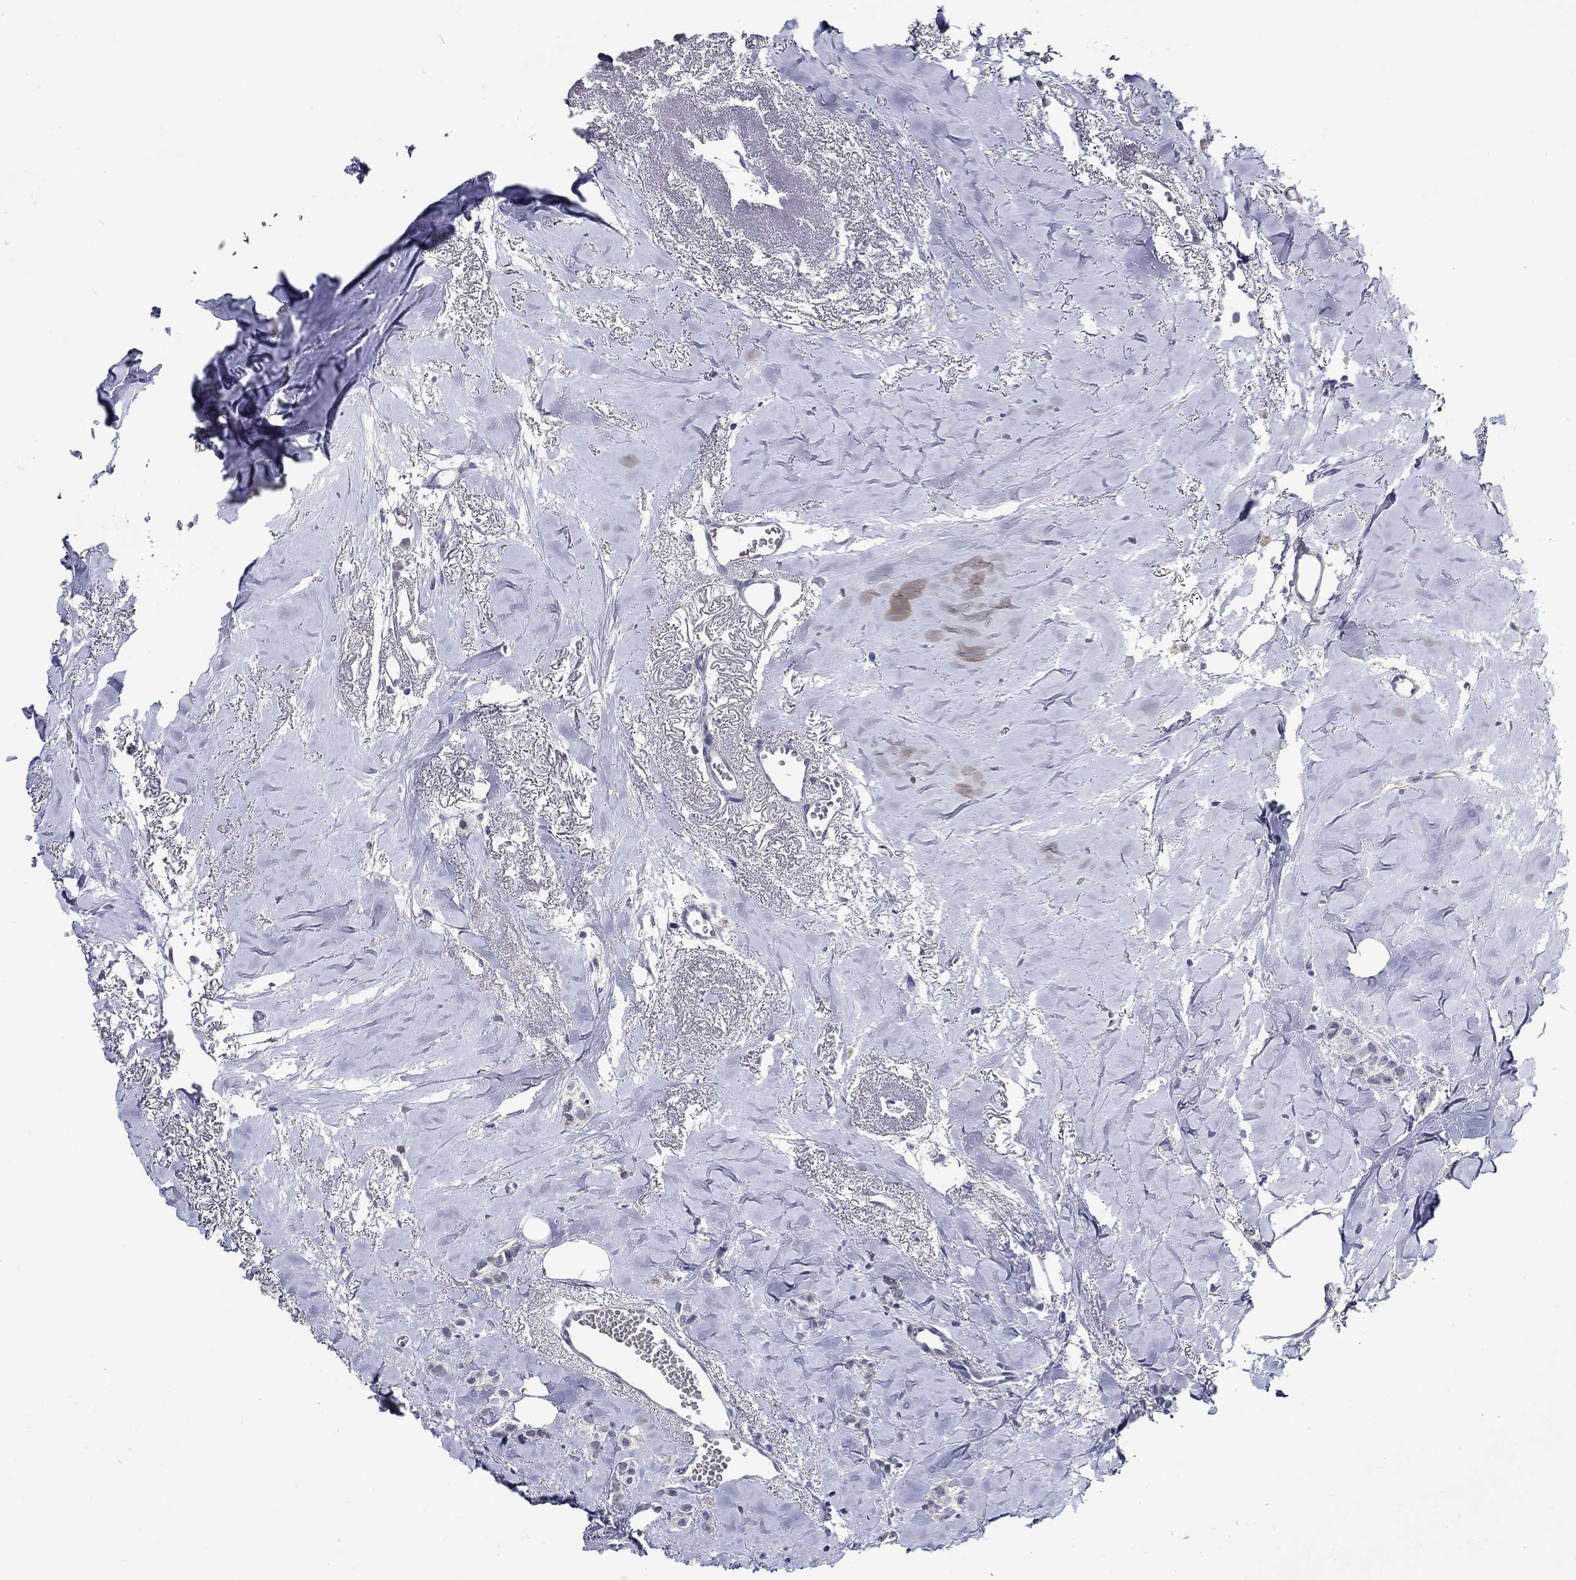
{"staining": {"intensity": "negative", "quantity": "none", "location": "none"}, "tissue": "breast cancer", "cell_type": "Tumor cells", "image_type": "cancer", "snomed": [{"axis": "morphology", "description": "Duct carcinoma"}, {"axis": "topography", "description": "Breast"}], "caption": "The photomicrograph demonstrates no significant positivity in tumor cells of breast intraductal carcinoma. (DAB immunohistochemistry, high magnification).", "gene": "MC2R", "patient": {"sex": "female", "age": 85}}